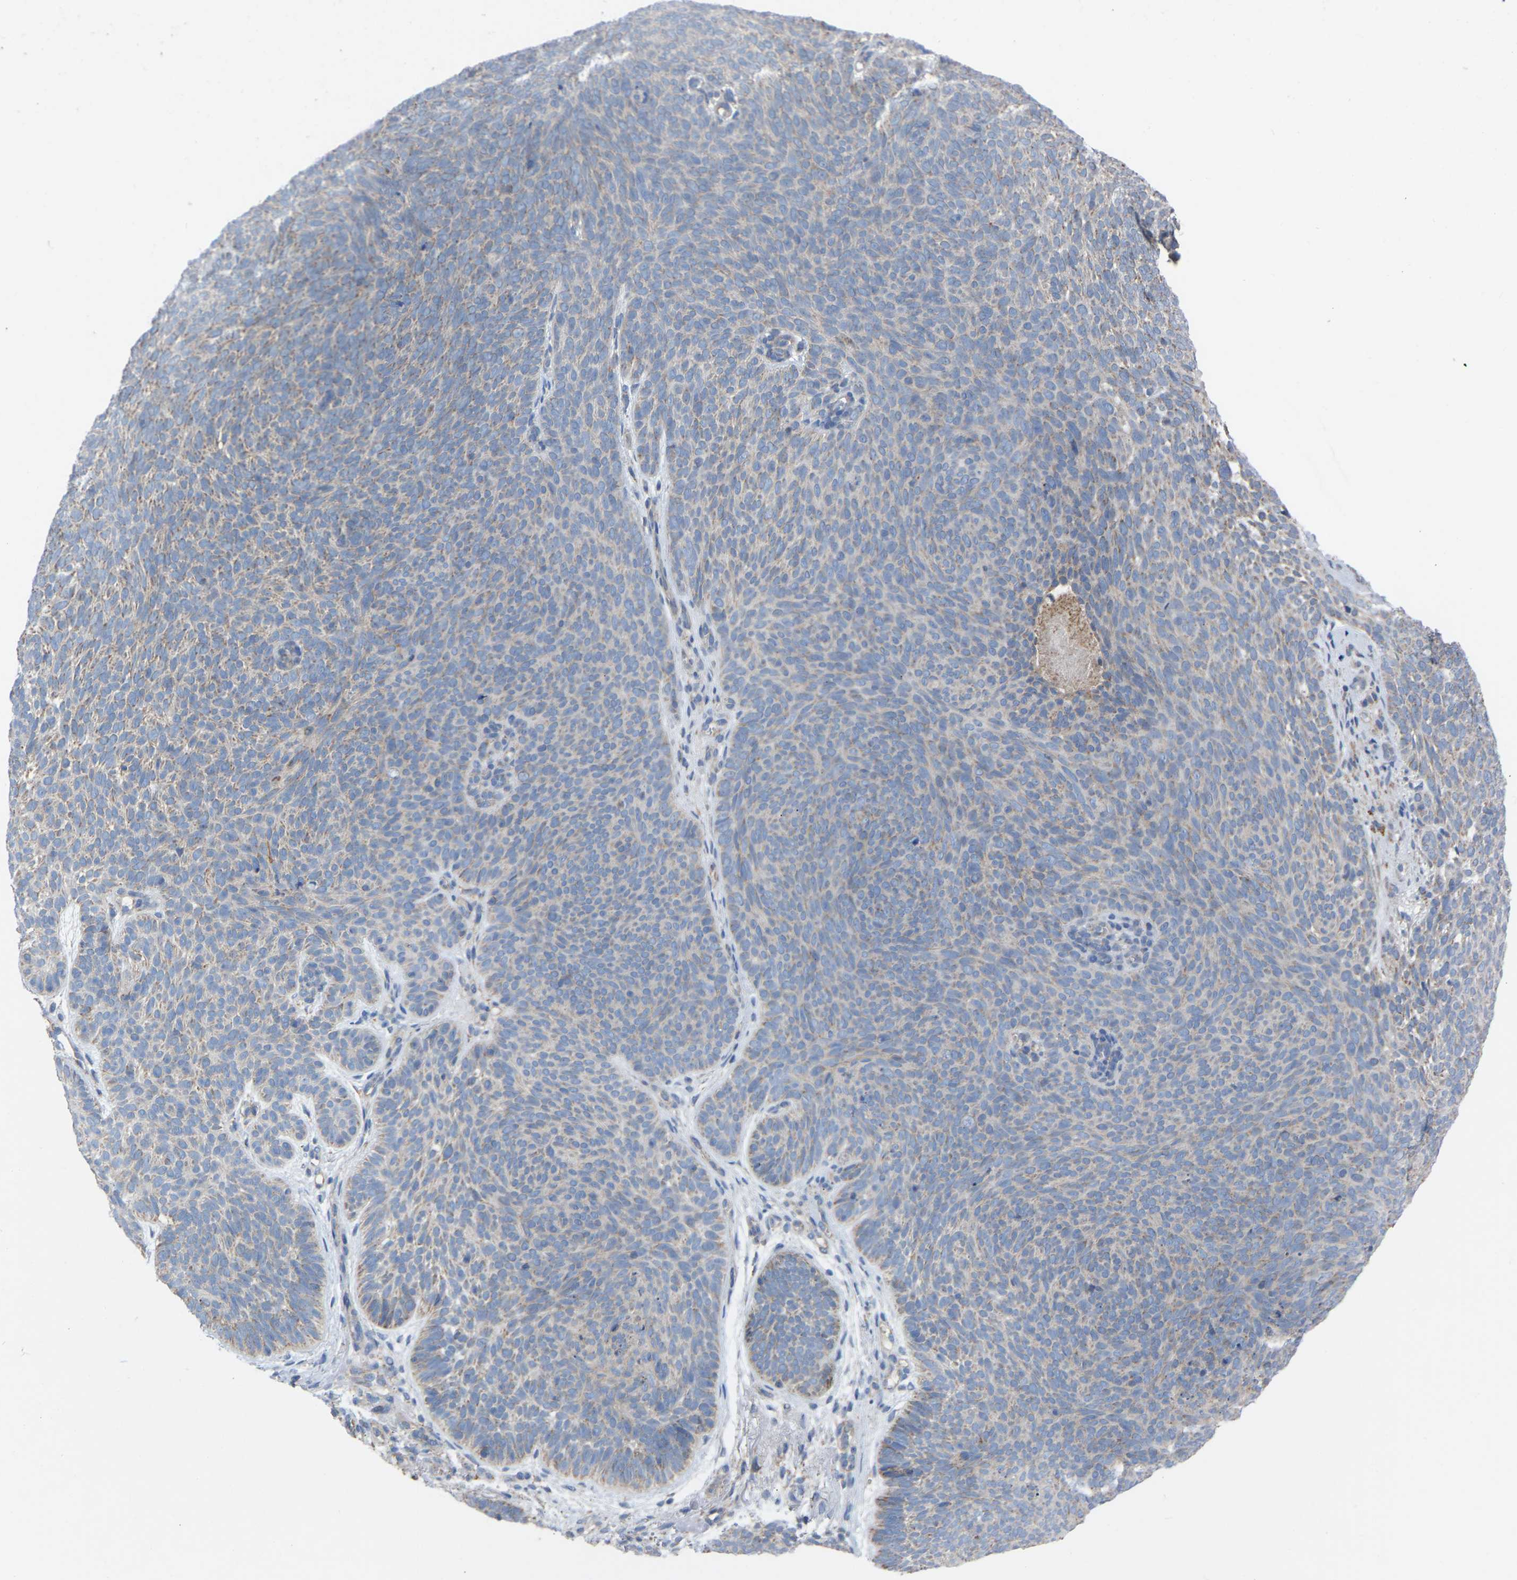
{"staining": {"intensity": "weak", "quantity": "25%-75%", "location": "cytoplasmic/membranous"}, "tissue": "skin cancer", "cell_type": "Tumor cells", "image_type": "cancer", "snomed": [{"axis": "morphology", "description": "Basal cell carcinoma"}, {"axis": "topography", "description": "Skin"}], "caption": "IHC image of neoplastic tissue: human skin cancer (basal cell carcinoma) stained using IHC reveals low levels of weak protein expression localized specifically in the cytoplasmic/membranous of tumor cells, appearing as a cytoplasmic/membranous brown color.", "gene": "BCL10", "patient": {"sex": "male", "age": 61}}